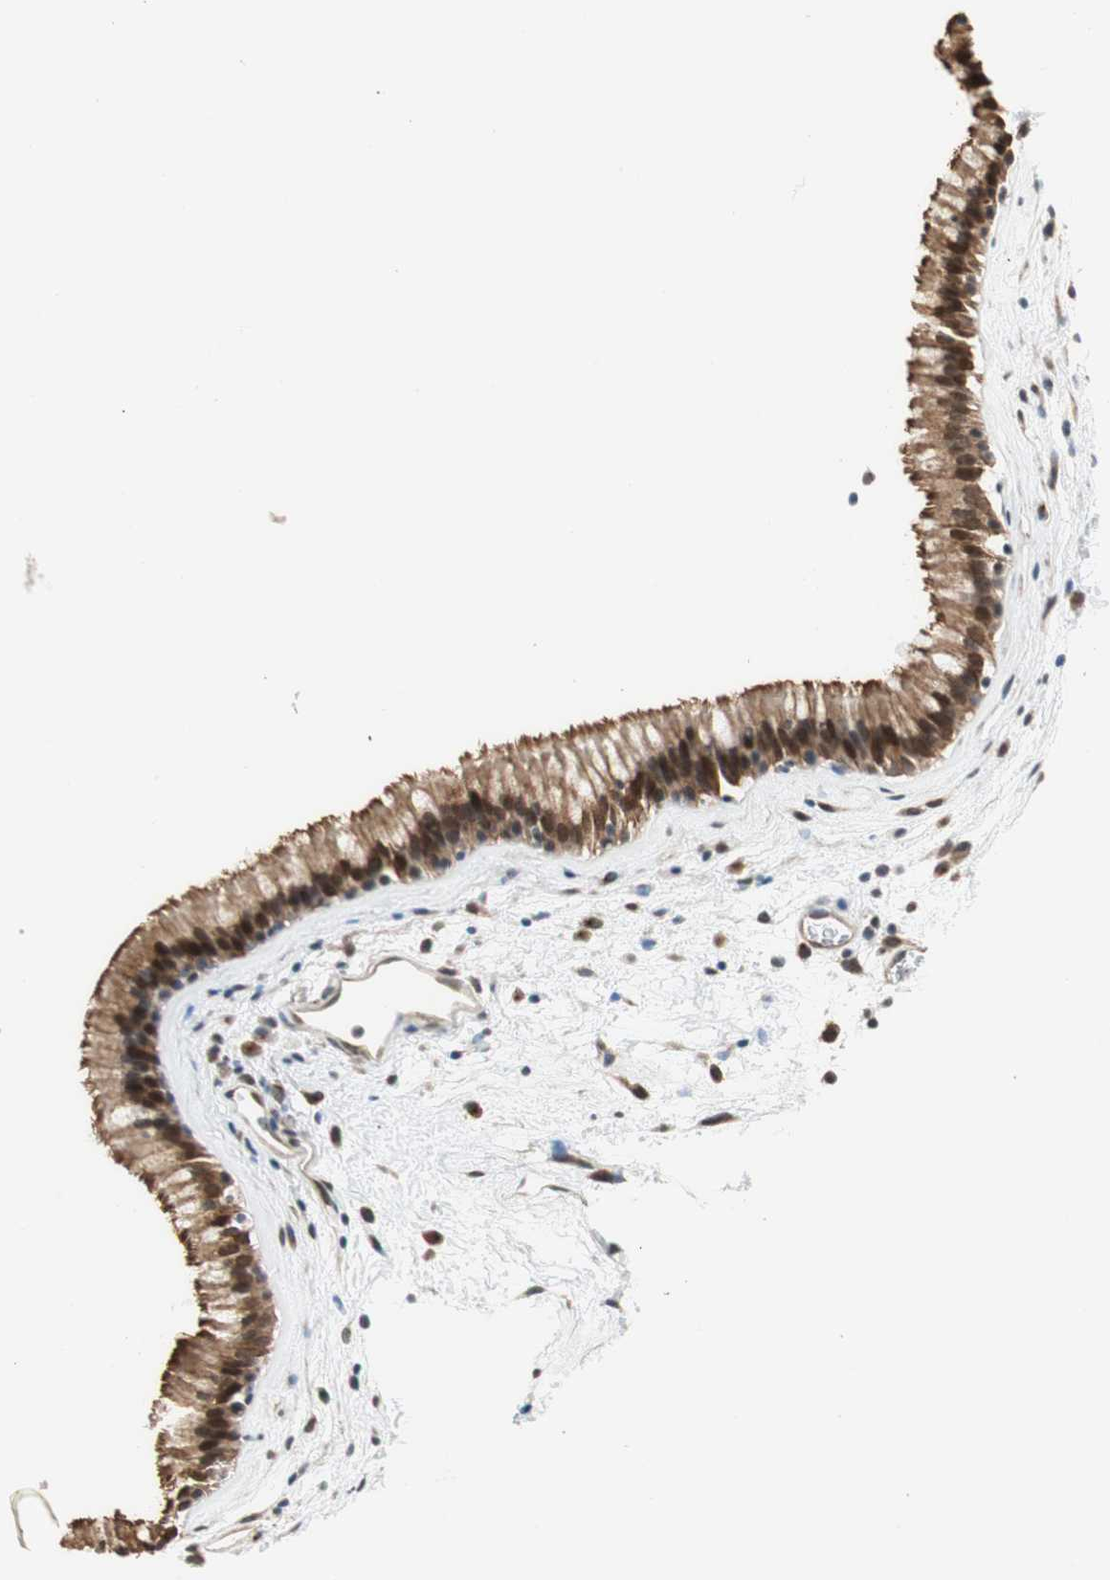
{"staining": {"intensity": "strong", "quantity": ">75%", "location": "cytoplasmic/membranous,nuclear"}, "tissue": "nasopharynx", "cell_type": "Respiratory epithelial cells", "image_type": "normal", "snomed": [{"axis": "morphology", "description": "Normal tissue, NOS"}, {"axis": "morphology", "description": "Inflammation, NOS"}, {"axis": "topography", "description": "Nasopharynx"}], "caption": "IHC staining of unremarkable nasopharynx, which shows high levels of strong cytoplasmic/membranous,nuclear positivity in approximately >75% of respiratory epithelial cells indicating strong cytoplasmic/membranous,nuclear protein staining. The staining was performed using DAB (brown) for protein detection and nuclei were counterstained in hematoxylin (blue).", "gene": "ZBTB17", "patient": {"sex": "male", "age": 48}}